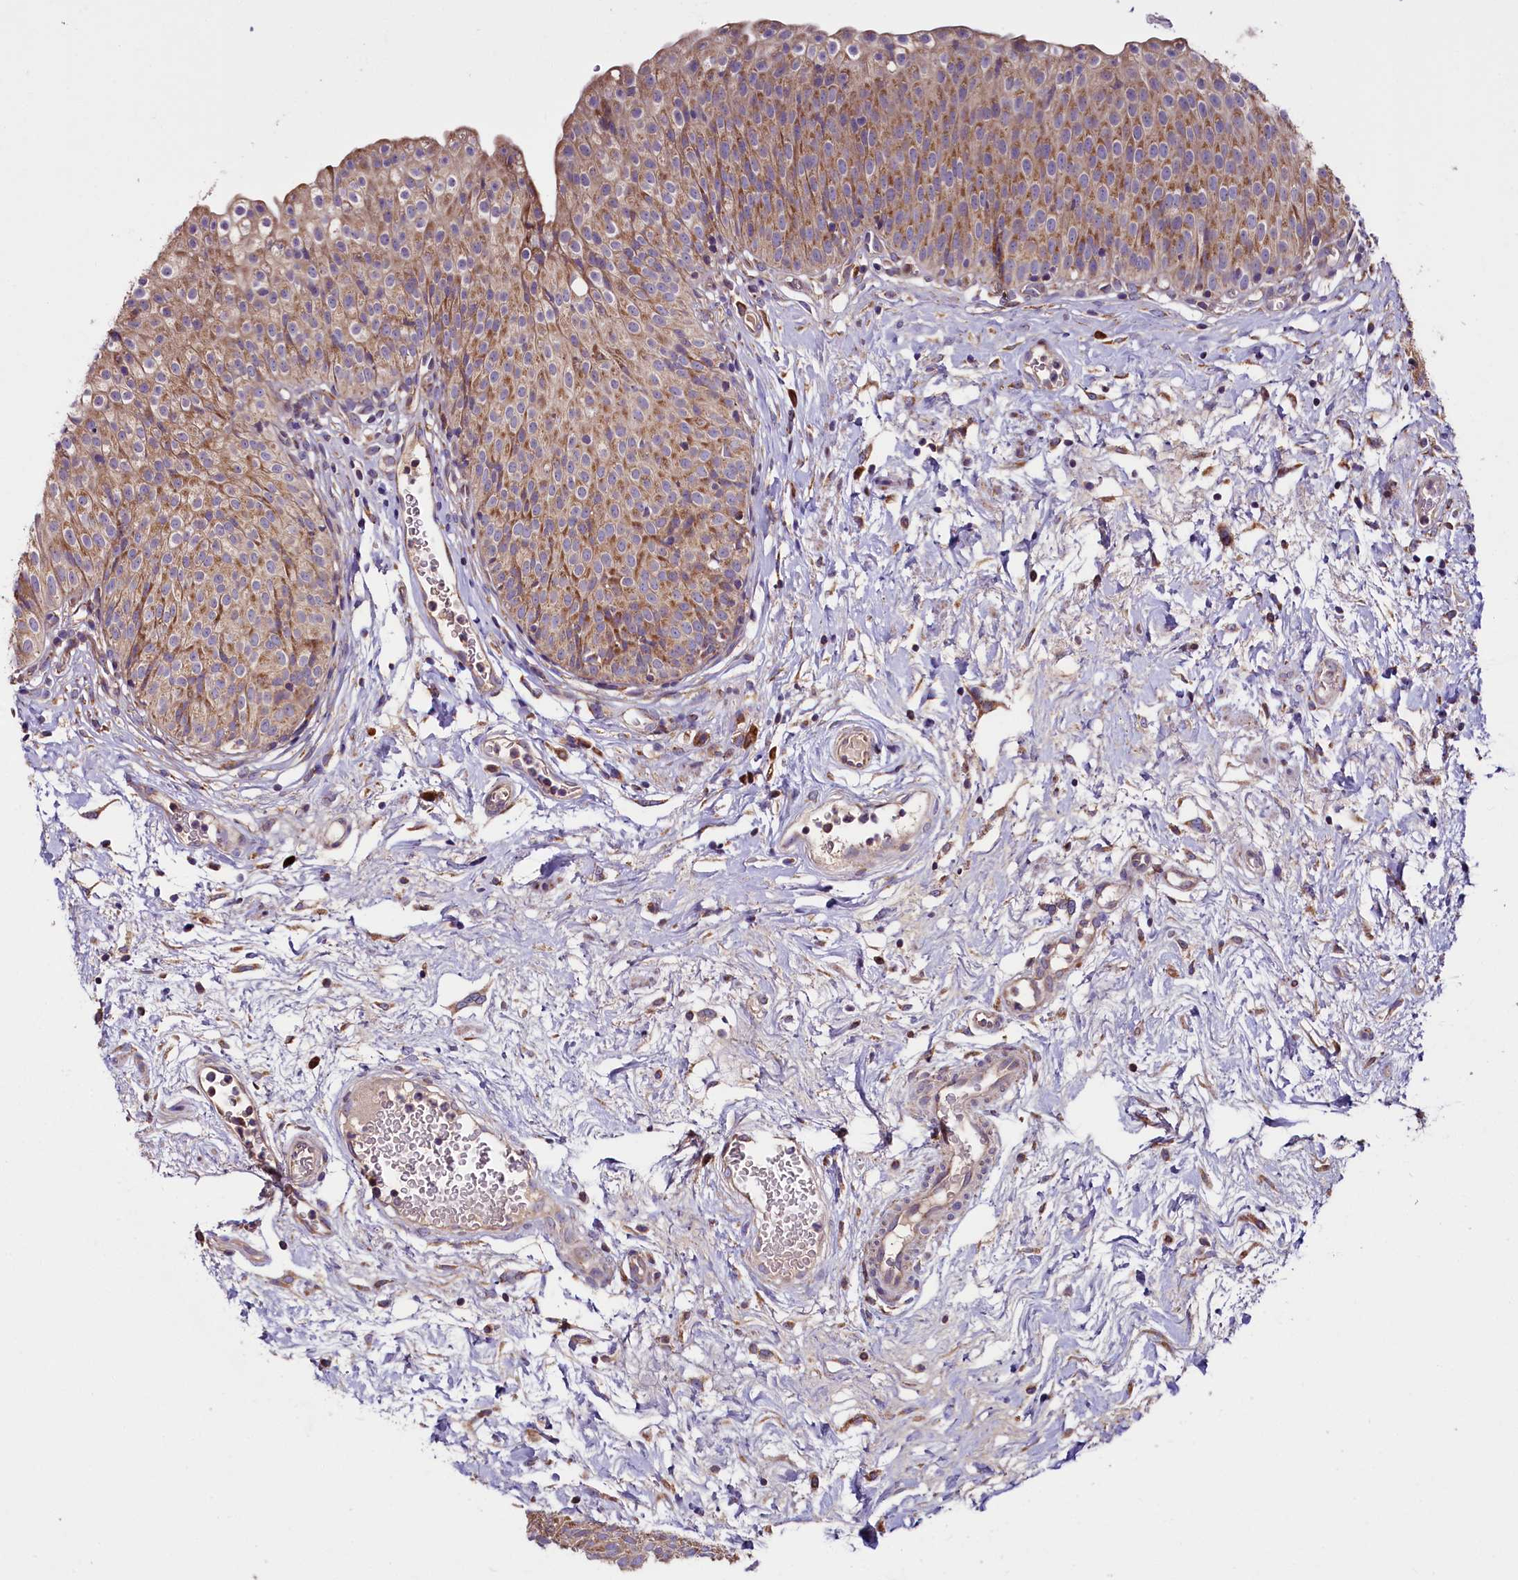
{"staining": {"intensity": "moderate", "quantity": ">75%", "location": "cytoplasmic/membranous"}, "tissue": "urinary bladder", "cell_type": "Urothelial cells", "image_type": "normal", "snomed": [{"axis": "morphology", "description": "Normal tissue, NOS"}, {"axis": "topography", "description": "Urinary bladder"}], "caption": "Urinary bladder stained with immunohistochemistry displays moderate cytoplasmic/membranous positivity in about >75% of urothelial cells. (Stains: DAB (3,3'-diaminobenzidine) in brown, nuclei in blue, Microscopy: brightfield microscopy at high magnification).", "gene": "ZSWIM1", "patient": {"sex": "male", "age": 55}}